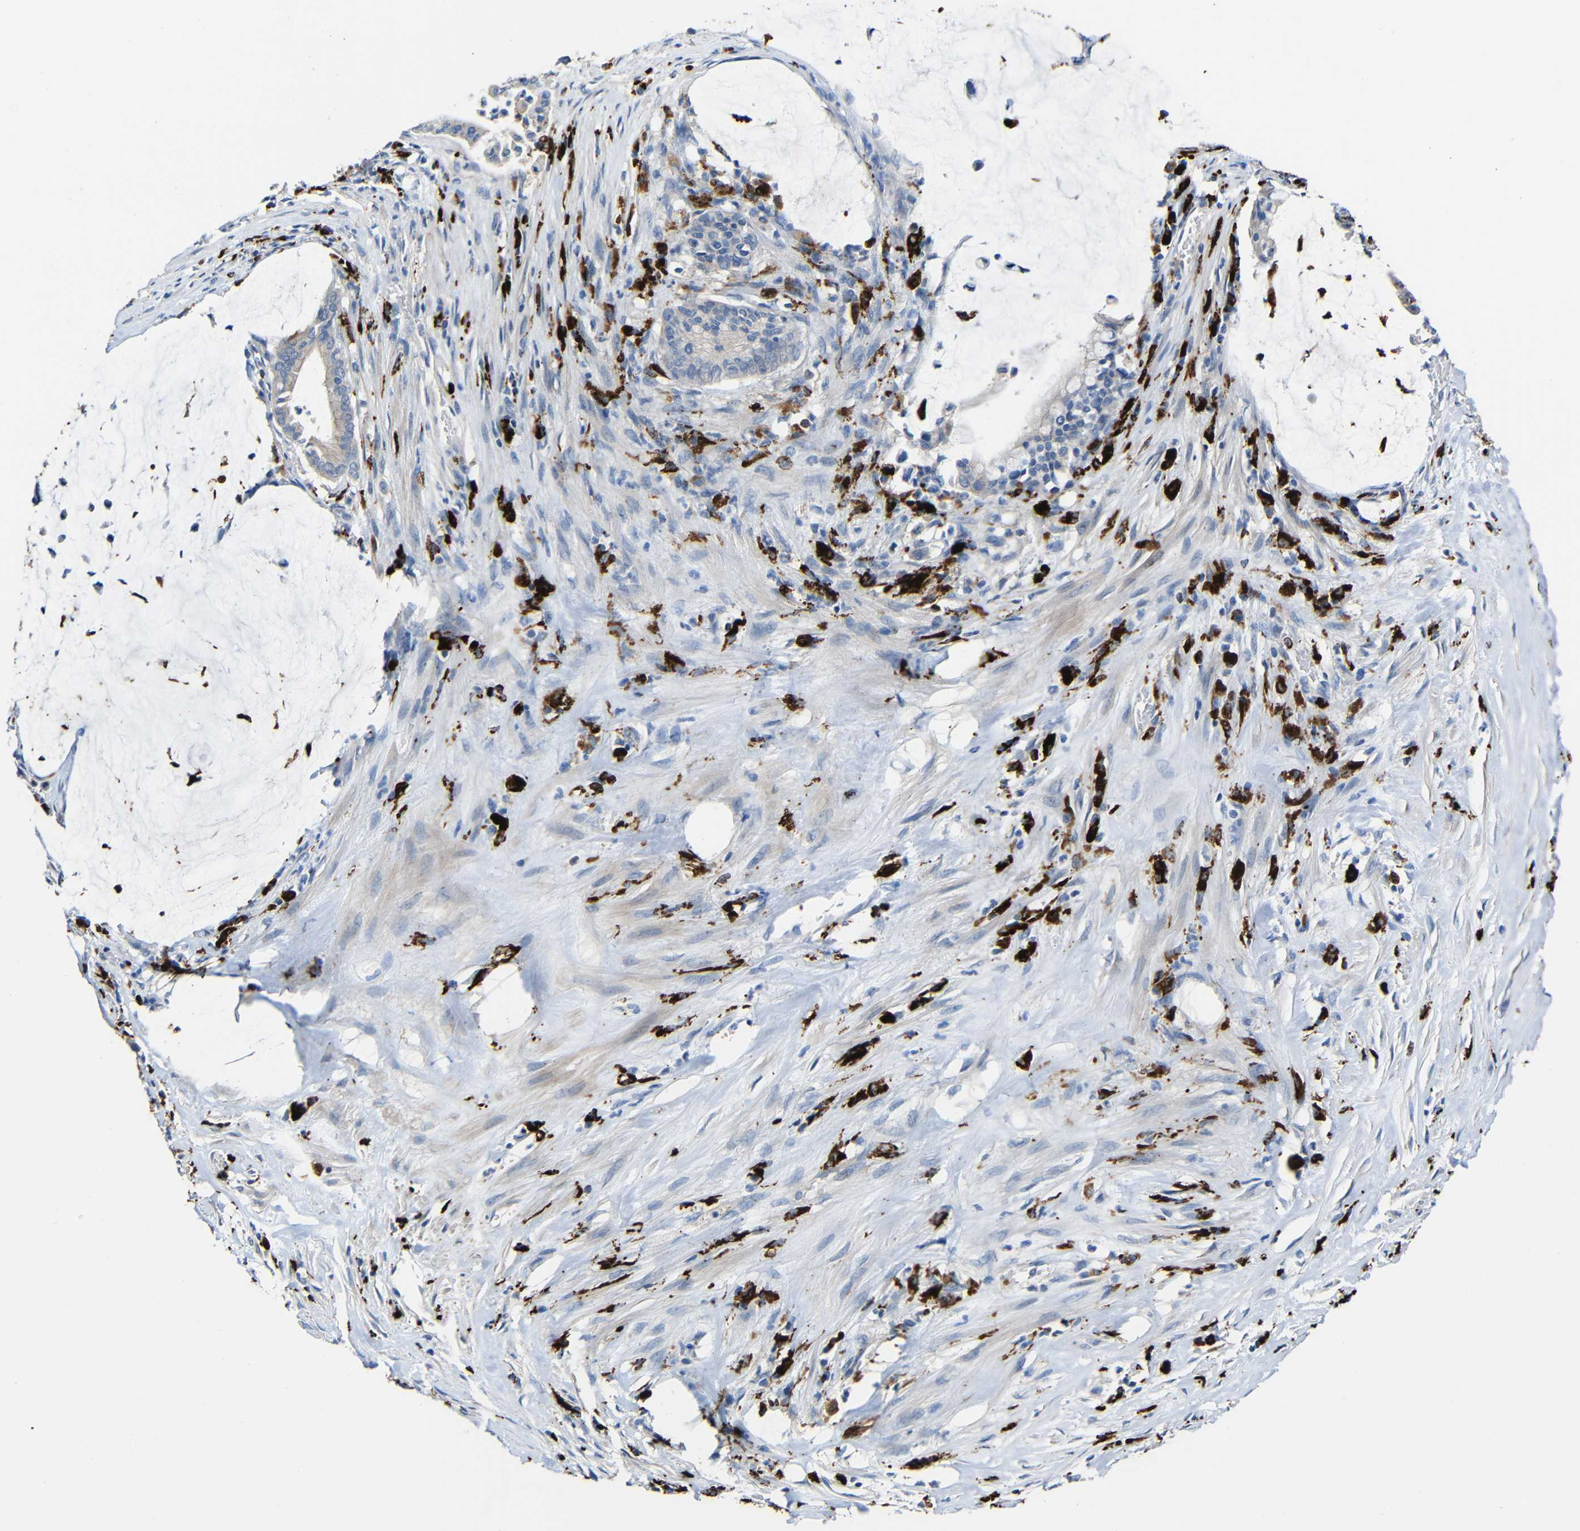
{"staining": {"intensity": "weak", "quantity": "<25%", "location": "cytoplasmic/membranous"}, "tissue": "pancreatic cancer", "cell_type": "Tumor cells", "image_type": "cancer", "snomed": [{"axis": "morphology", "description": "Adenocarcinoma, NOS"}, {"axis": "topography", "description": "Pancreas"}], "caption": "Adenocarcinoma (pancreatic) was stained to show a protein in brown. There is no significant staining in tumor cells.", "gene": "HLA-DMA", "patient": {"sex": "male", "age": 41}}